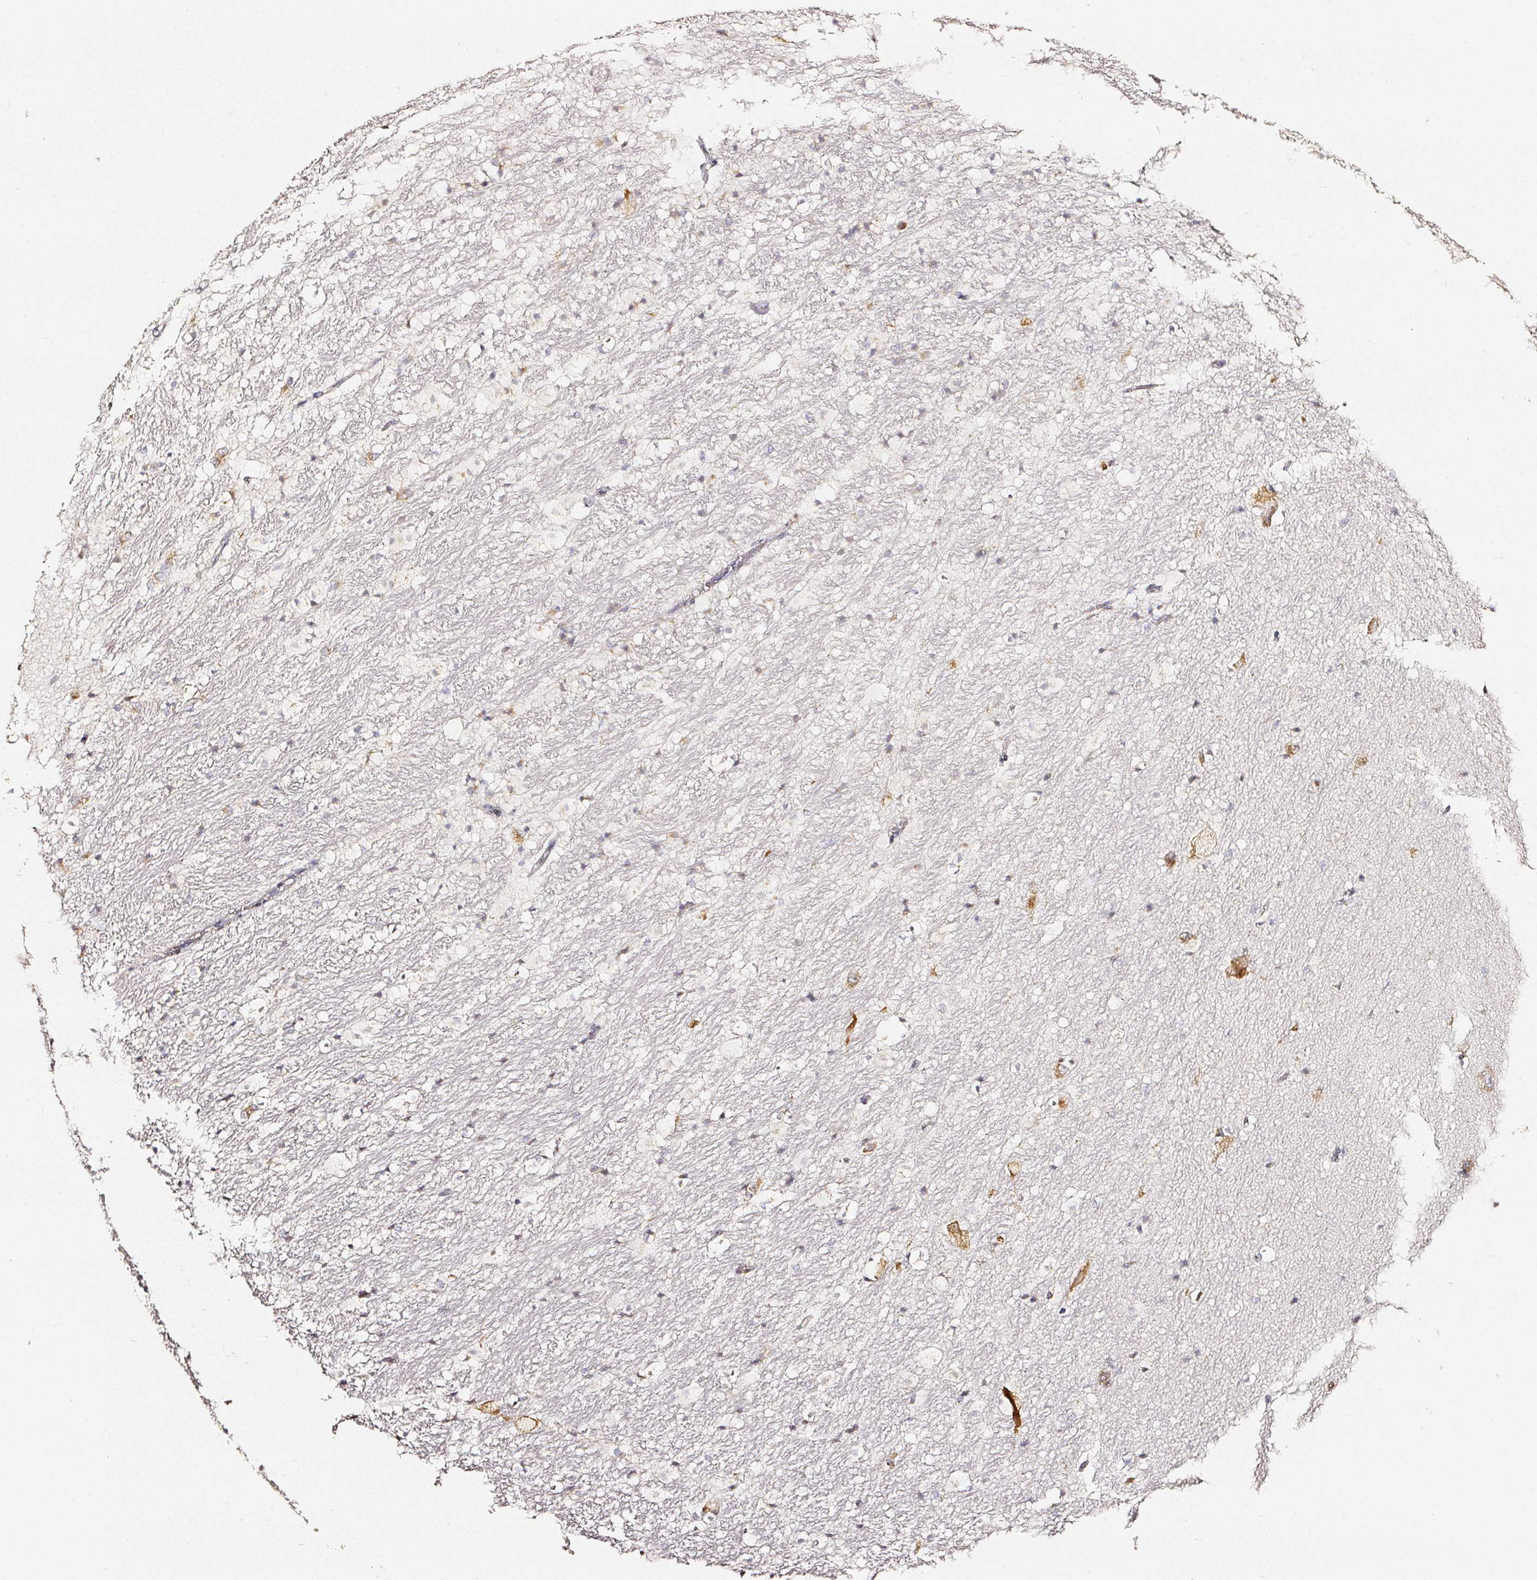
{"staining": {"intensity": "moderate", "quantity": "<25%", "location": "cytoplasmic/membranous"}, "tissue": "hippocampus", "cell_type": "Glial cells", "image_type": "normal", "snomed": [{"axis": "morphology", "description": "Normal tissue, NOS"}, {"axis": "topography", "description": "Hippocampus"}], "caption": "Protein staining reveals moderate cytoplasmic/membranous positivity in approximately <25% of glial cells in benign hippocampus. The protein is stained brown, and the nuclei are stained in blue (DAB IHC with brightfield microscopy, high magnification).", "gene": "NTRK1", "patient": {"sex": "male", "age": 37}}